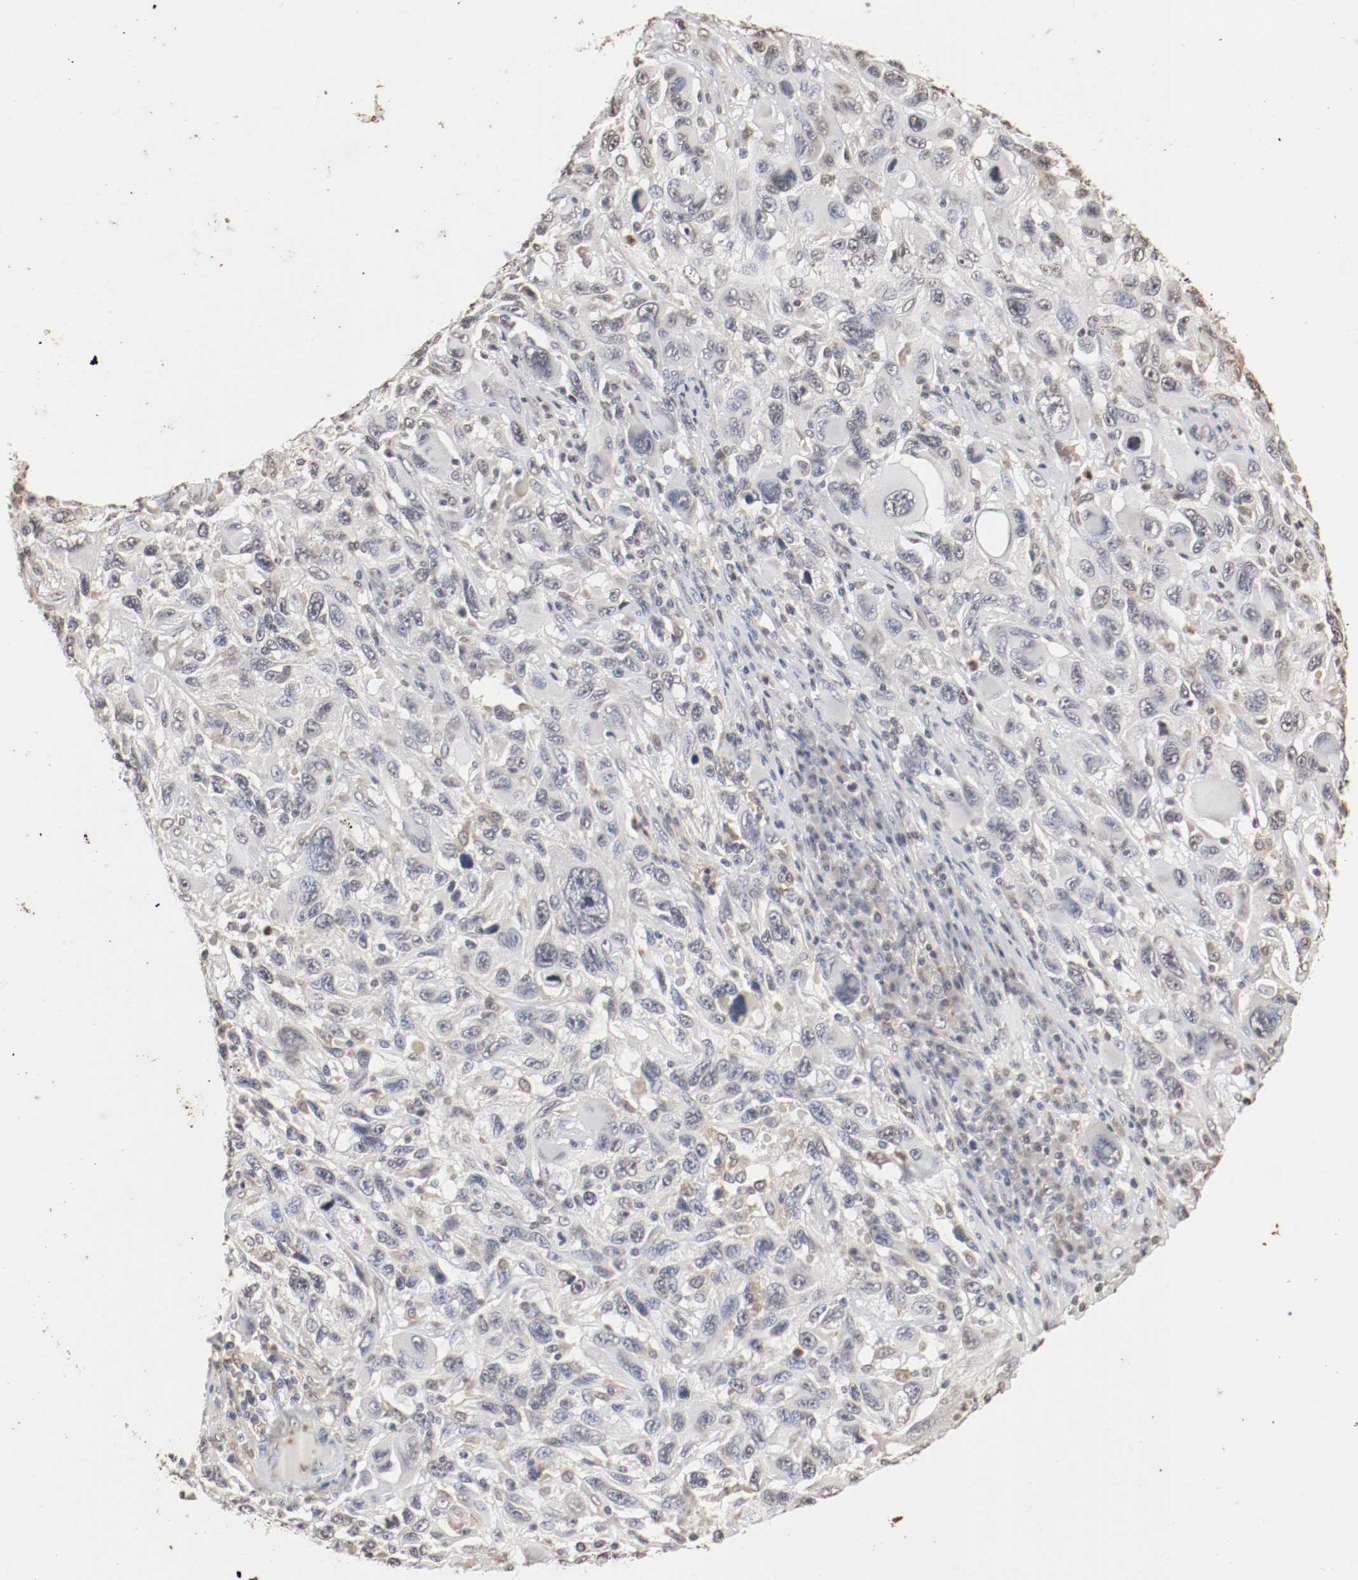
{"staining": {"intensity": "weak", "quantity": "<25%", "location": "cytoplasmic/membranous,nuclear"}, "tissue": "melanoma", "cell_type": "Tumor cells", "image_type": "cancer", "snomed": [{"axis": "morphology", "description": "Malignant melanoma, NOS"}, {"axis": "topography", "description": "Skin"}], "caption": "High magnification brightfield microscopy of malignant melanoma stained with DAB (3,3'-diaminobenzidine) (brown) and counterstained with hematoxylin (blue): tumor cells show no significant positivity.", "gene": "WASL", "patient": {"sex": "male", "age": 53}}